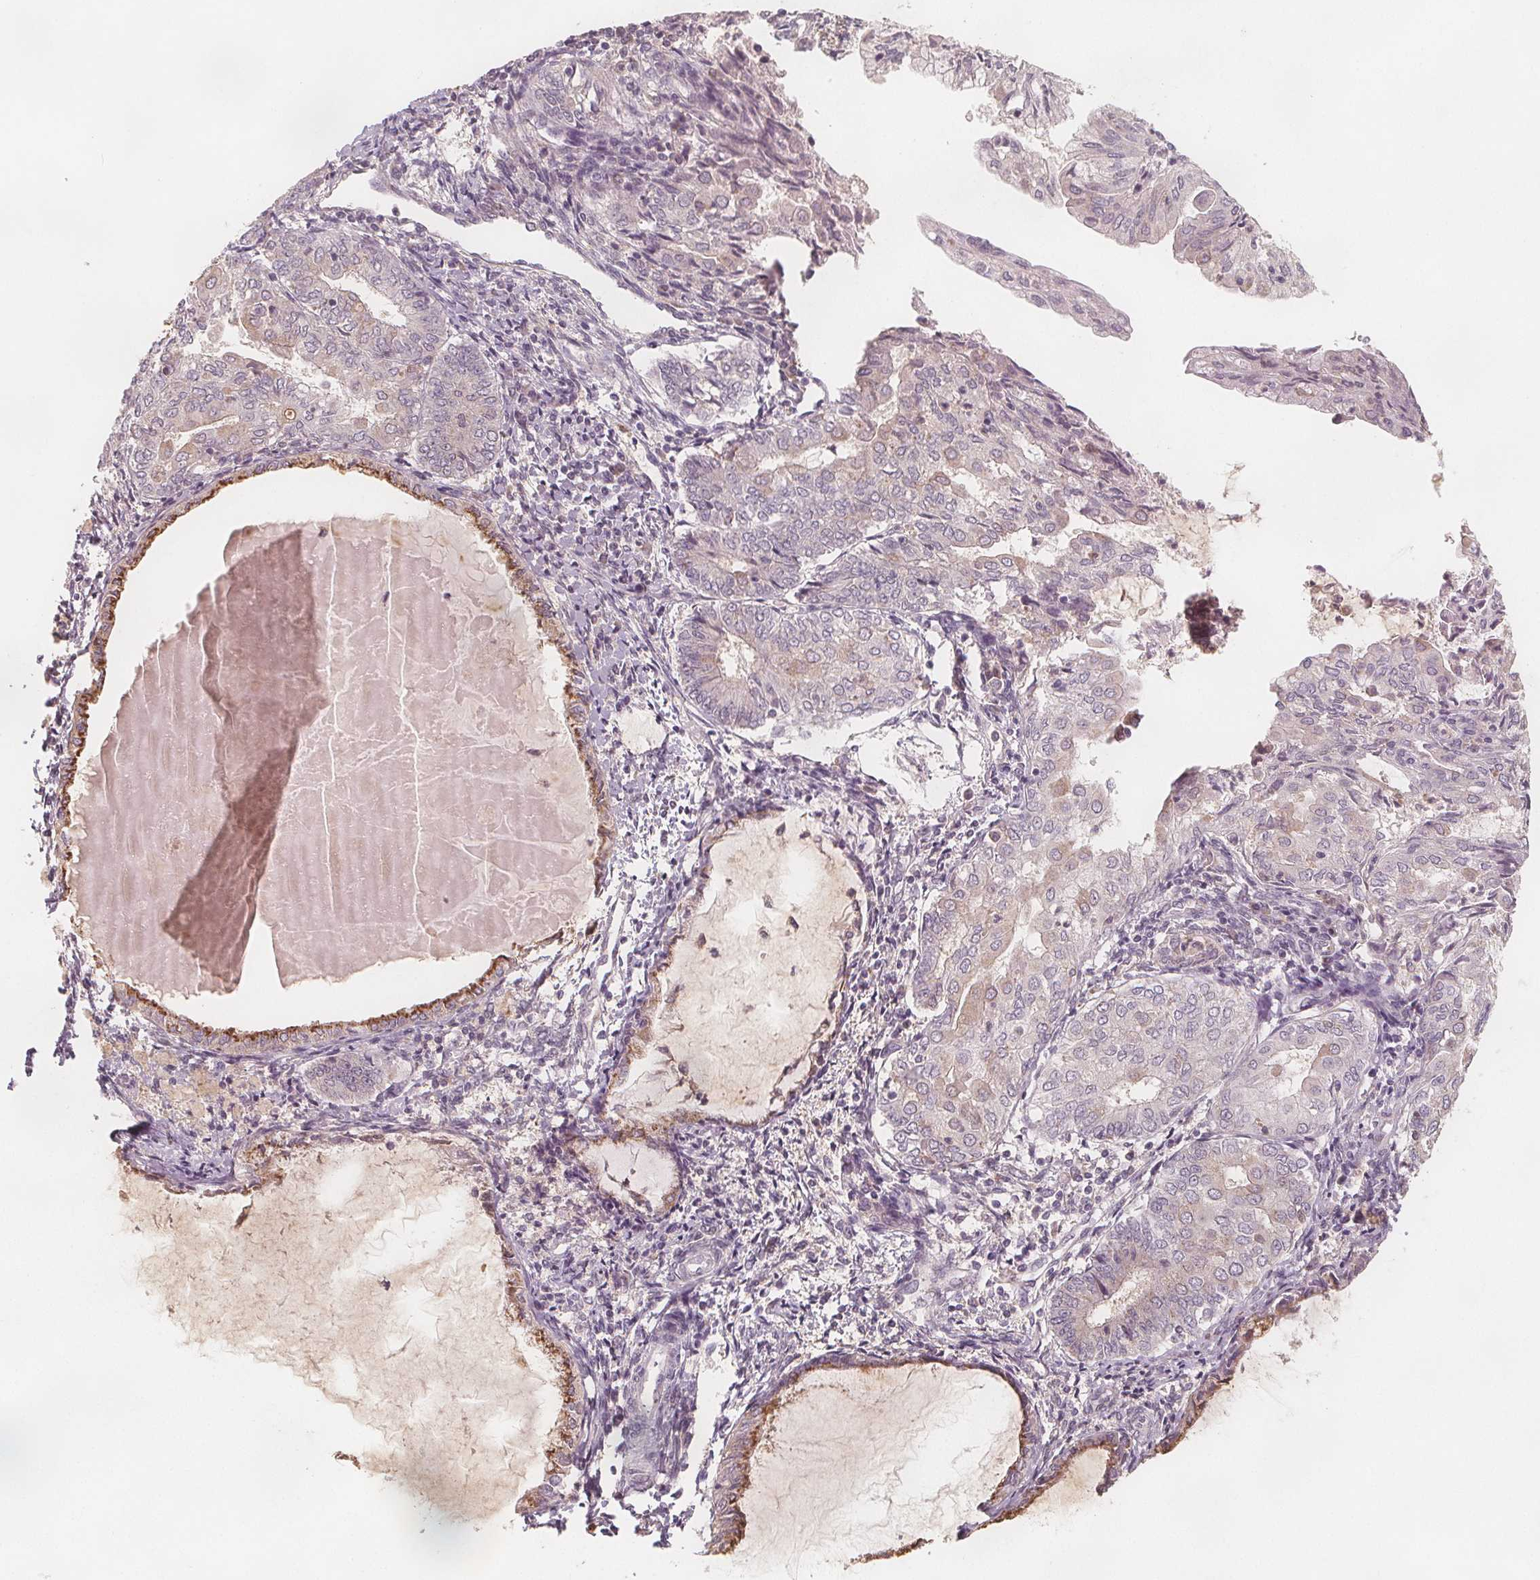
{"staining": {"intensity": "negative", "quantity": "none", "location": "none"}, "tissue": "endometrial cancer", "cell_type": "Tumor cells", "image_type": "cancer", "snomed": [{"axis": "morphology", "description": "Adenocarcinoma, NOS"}, {"axis": "topography", "description": "Endometrium"}], "caption": "Histopathology image shows no significant protein positivity in tumor cells of endometrial adenocarcinoma.", "gene": "NCSTN", "patient": {"sex": "female", "age": 68}}